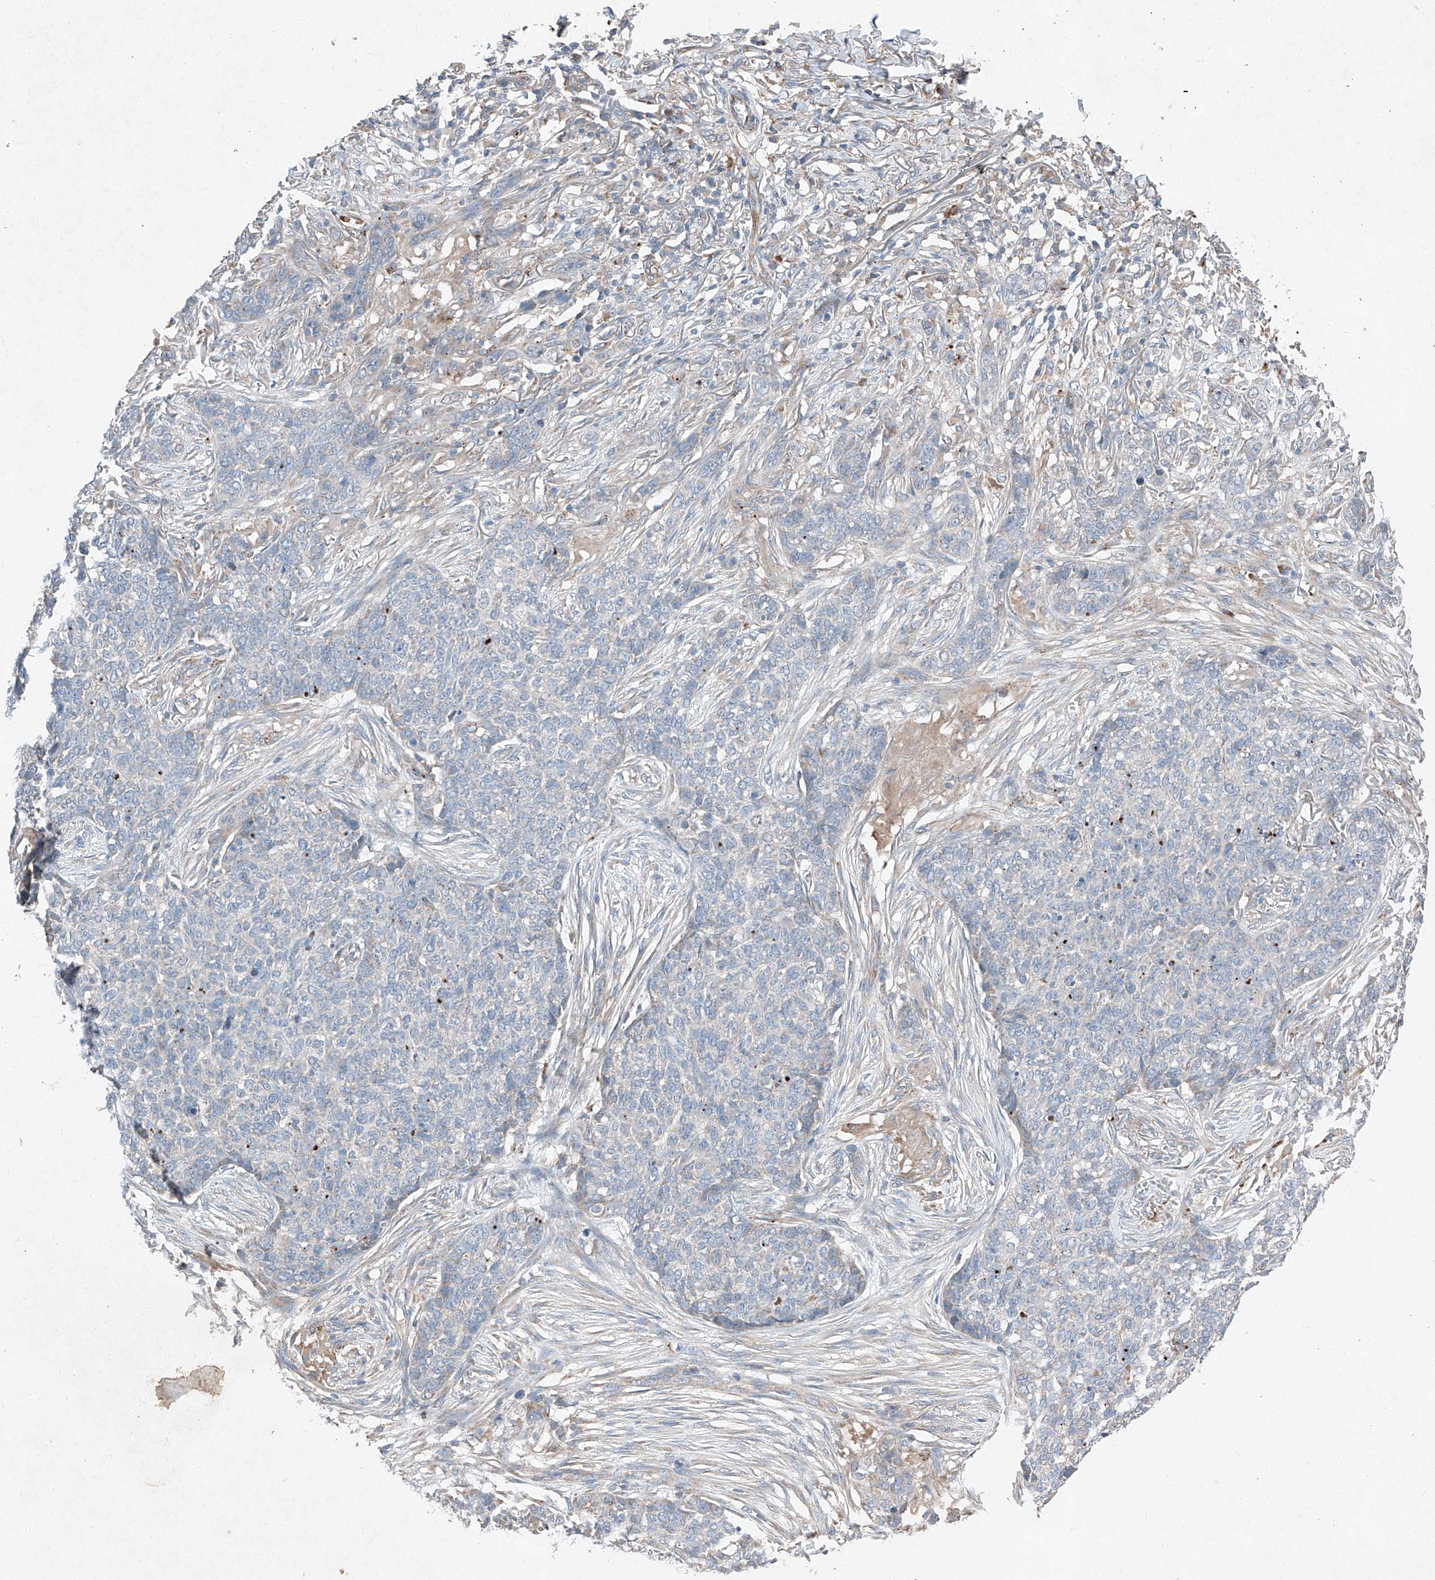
{"staining": {"intensity": "negative", "quantity": "none", "location": "none"}, "tissue": "skin cancer", "cell_type": "Tumor cells", "image_type": "cancer", "snomed": [{"axis": "morphology", "description": "Basal cell carcinoma"}, {"axis": "topography", "description": "Skin"}], "caption": "Histopathology image shows no protein expression in tumor cells of skin cancer tissue.", "gene": "RUSC1", "patient": {"sex": "male", "age": 85}}